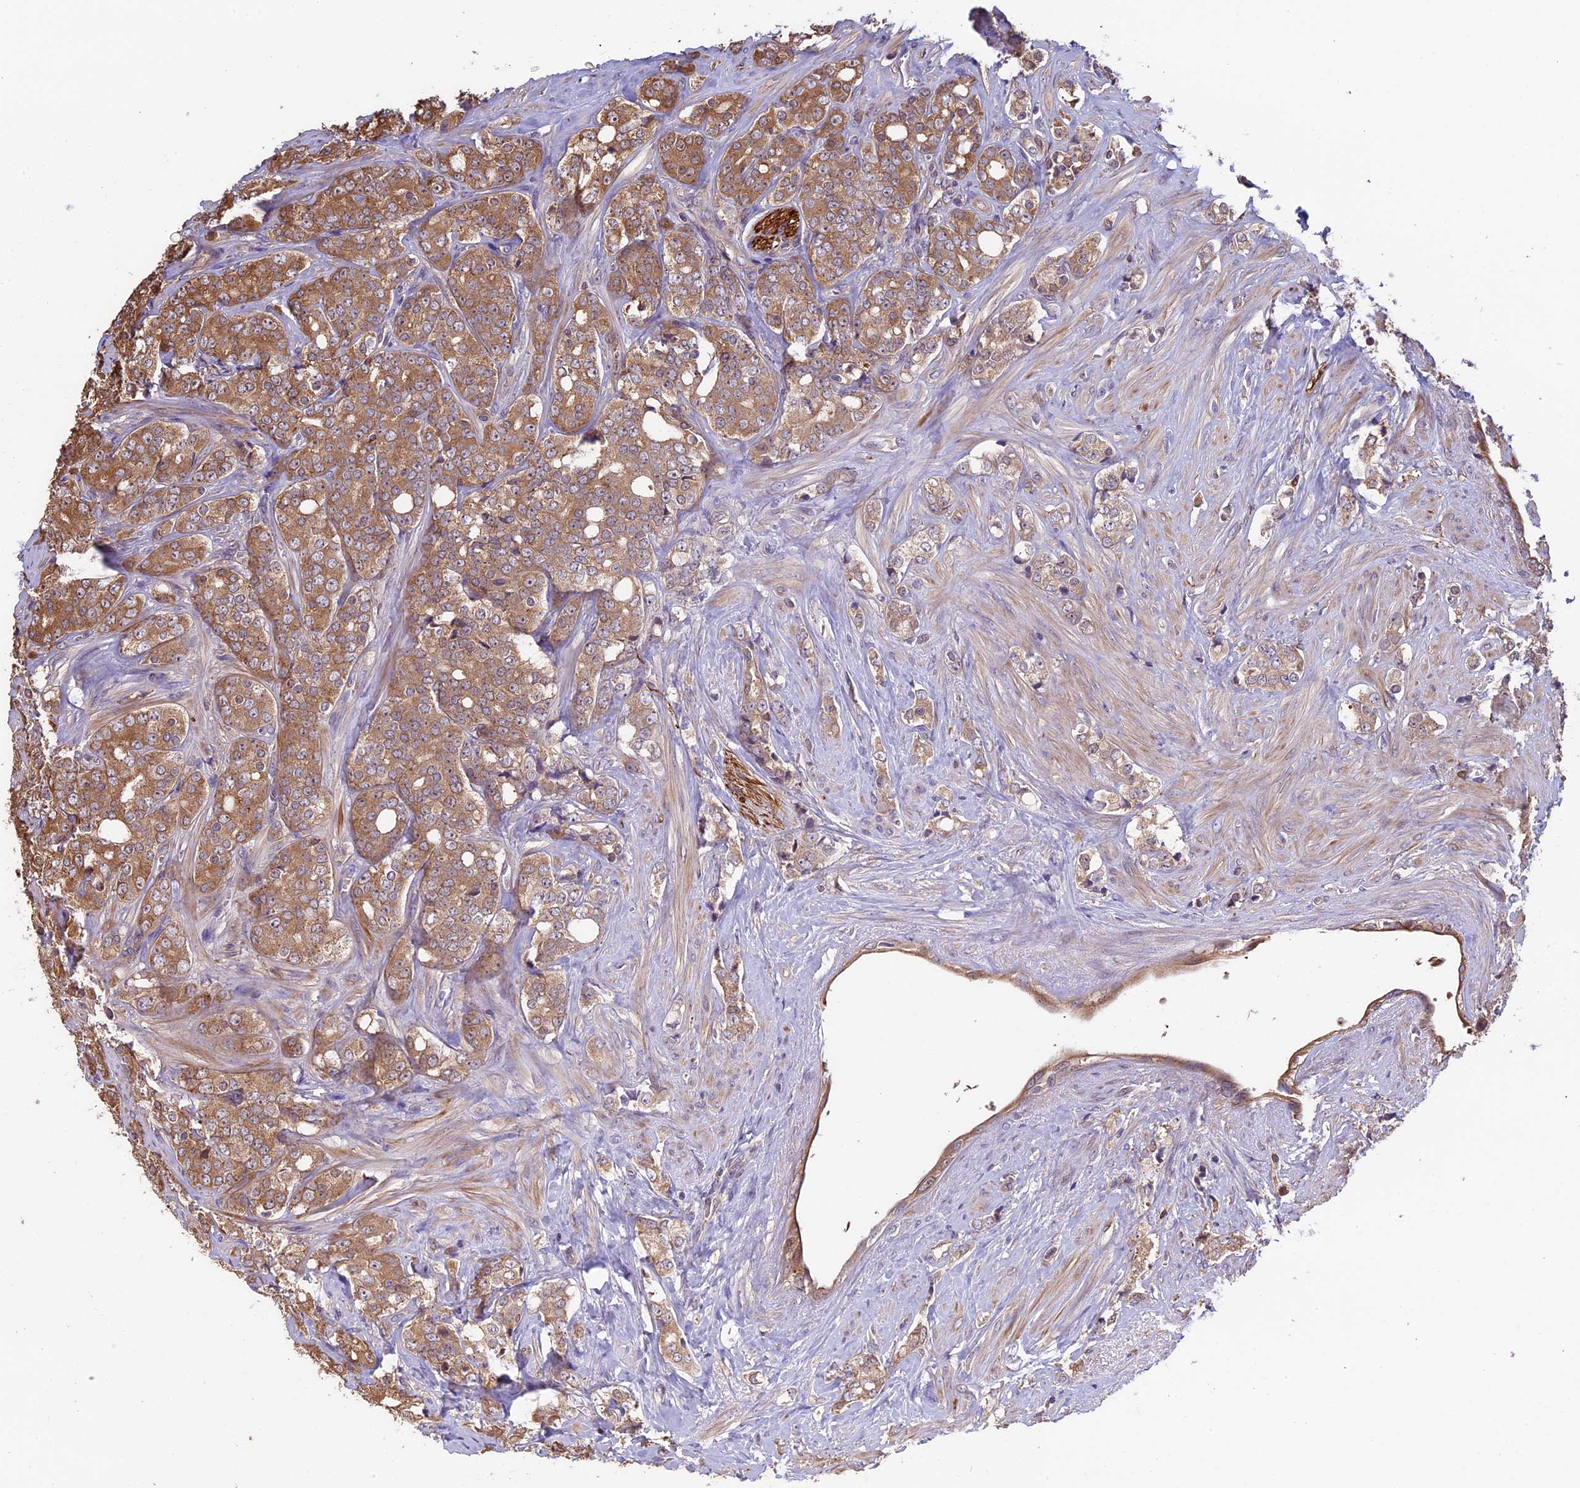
{"staining": {"intensity": "moderate", "quantity": ">75%", "location": "cytoplasmic/membranous"}, "tissue": "prostate cancer", "cell_type": "Tumor cells", "image_type": "cancer", "snomed": [{"axis": "morphology", "description": "Adenocarcinoma, High grade"}, {"axis": "topography", "description": "Prostate"}], "caption": "This is a micrograph of IHC staining of adenocarcinoma (high-grade) (prostate), which shows moderate expression in the cytoplasmic/membranous of tumor cells.", "gene": "VWA3A", "patient": {"sex": "male", "age": 62}}